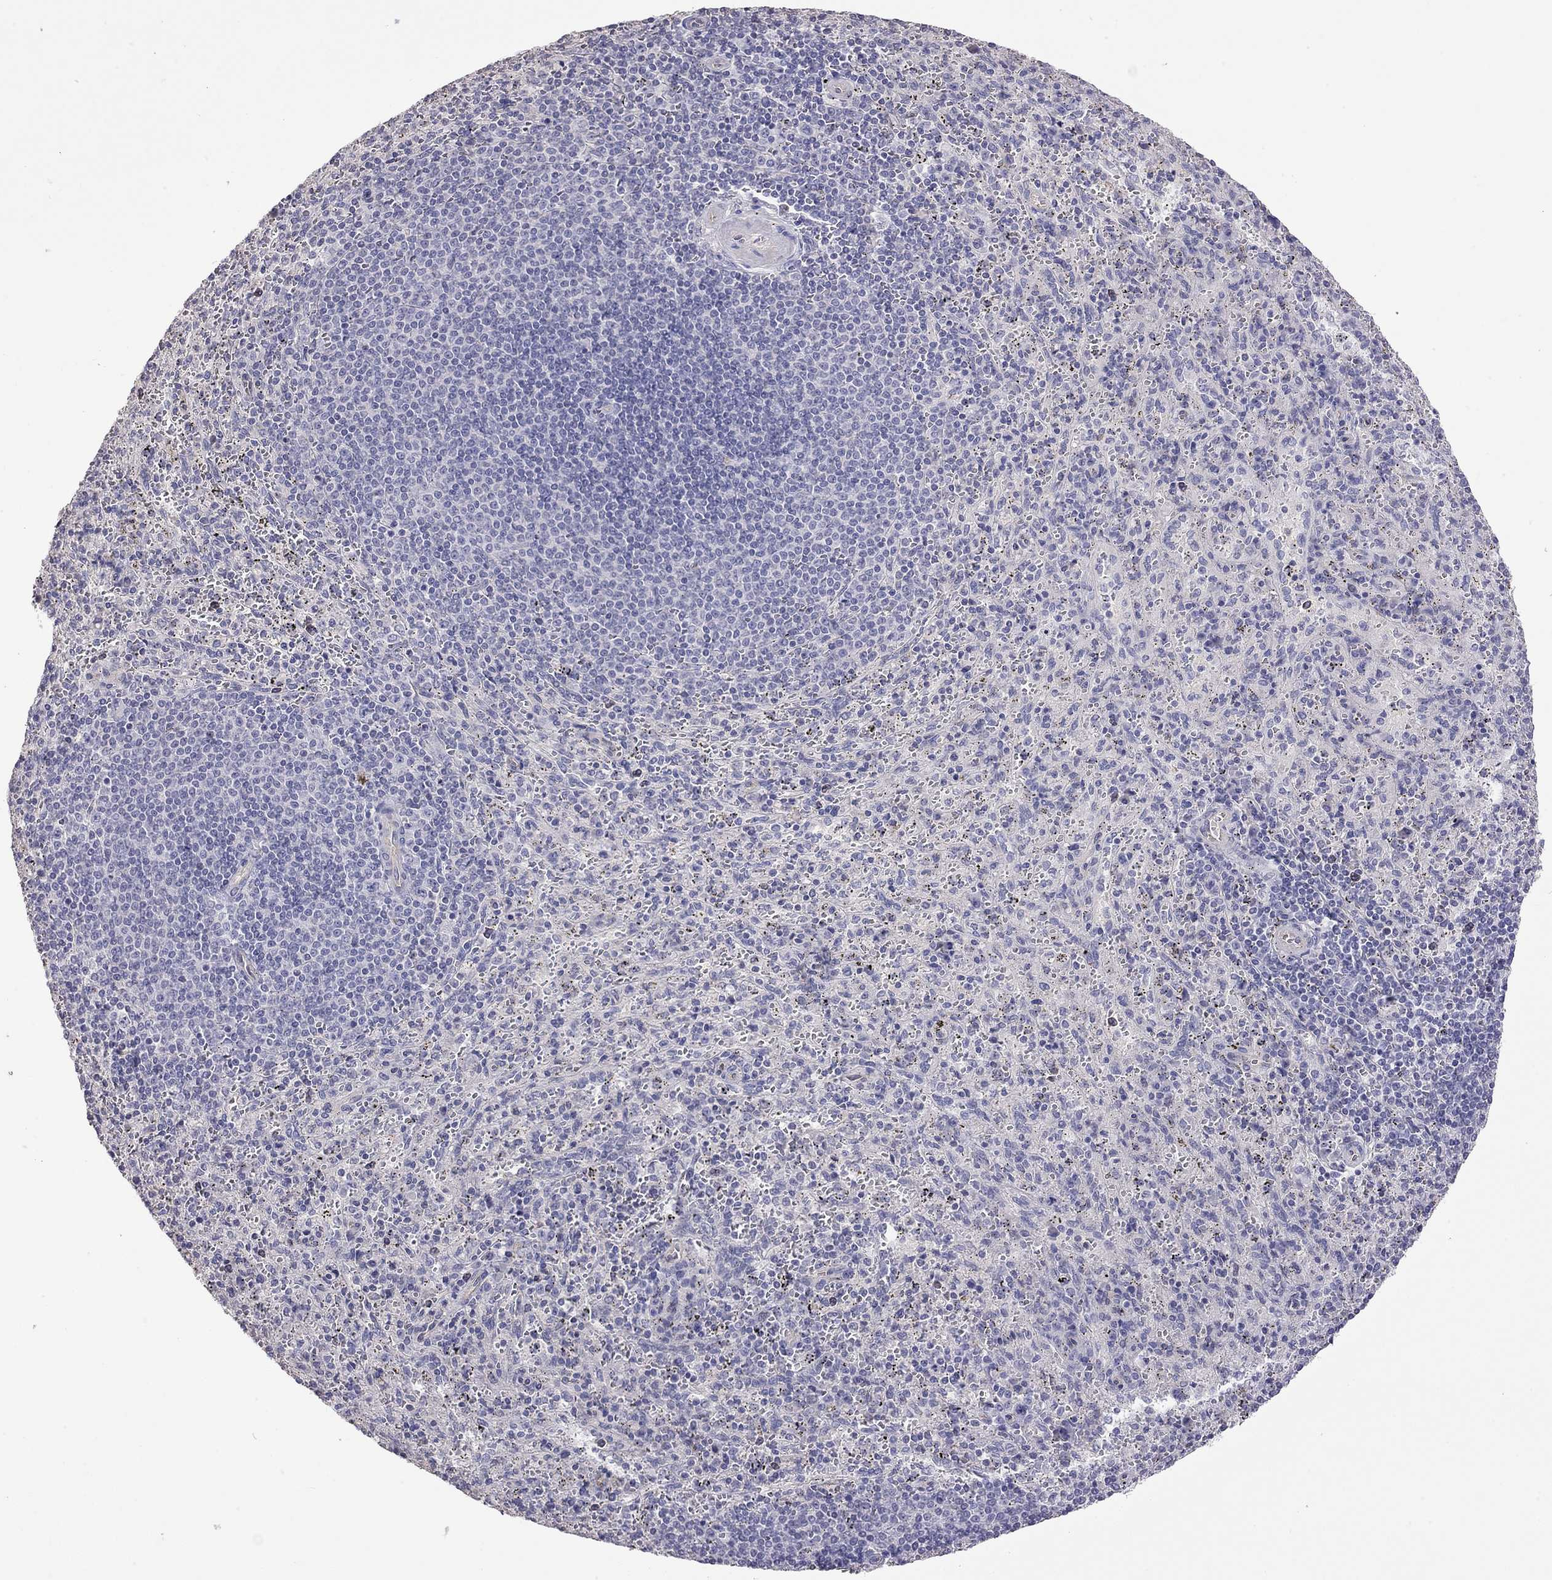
{"staining": {"intensity": "negative", "quantity": "none", "location": "none"}, "tissue": "spleen", "cell_type": "Cells in red pulp", "image_type": "normal", "snomed": [{"axis": "morphology", "description": "Normal tissue, NOS"}, {"axis": "topography", "description": "Spleen"}], "caption": "The histopathology image reveals no significant expression in cells in red pulp of spleen.", "gene": "FEZ1", "patient": {"sex": "male", "age": 57}}